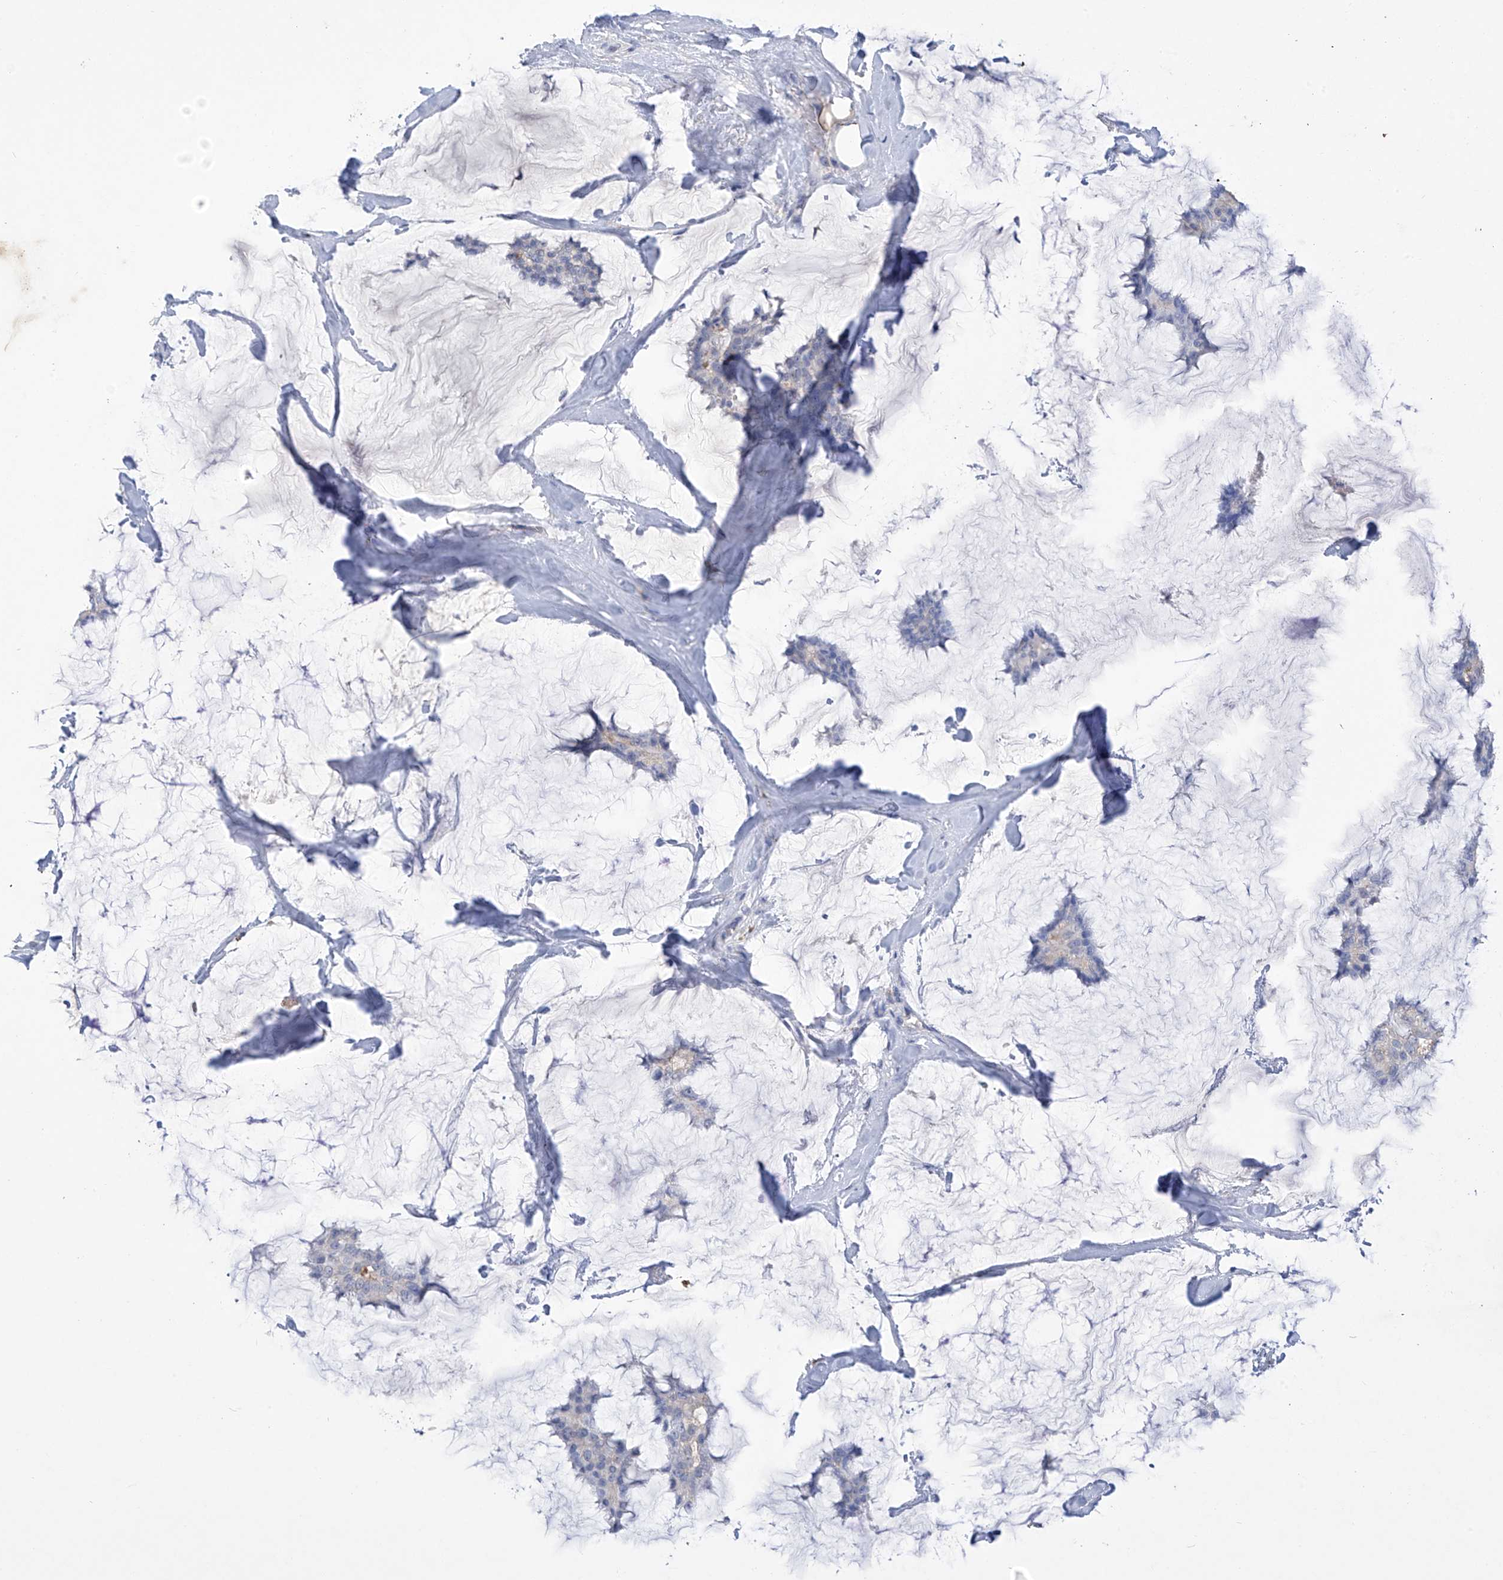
{"staining": {"intensity": "negative", "quantity": "none", "location": "none"}, "tissue": "breast cancer", "cell_type": "Tumor cells", "image_type": "cancer", "snomed": [{"axis": "morphology", "description": "Duct carcinoma"}, {"axis": "topography", "description": "Breast"}], "caption": "High power microscopy image of an immunohistochemistry photomicrograph of breast cancer, revealing no significant positivity in tumor cells.", "gene": "OGT", "patient": {"sex": "female", "age": 93}}